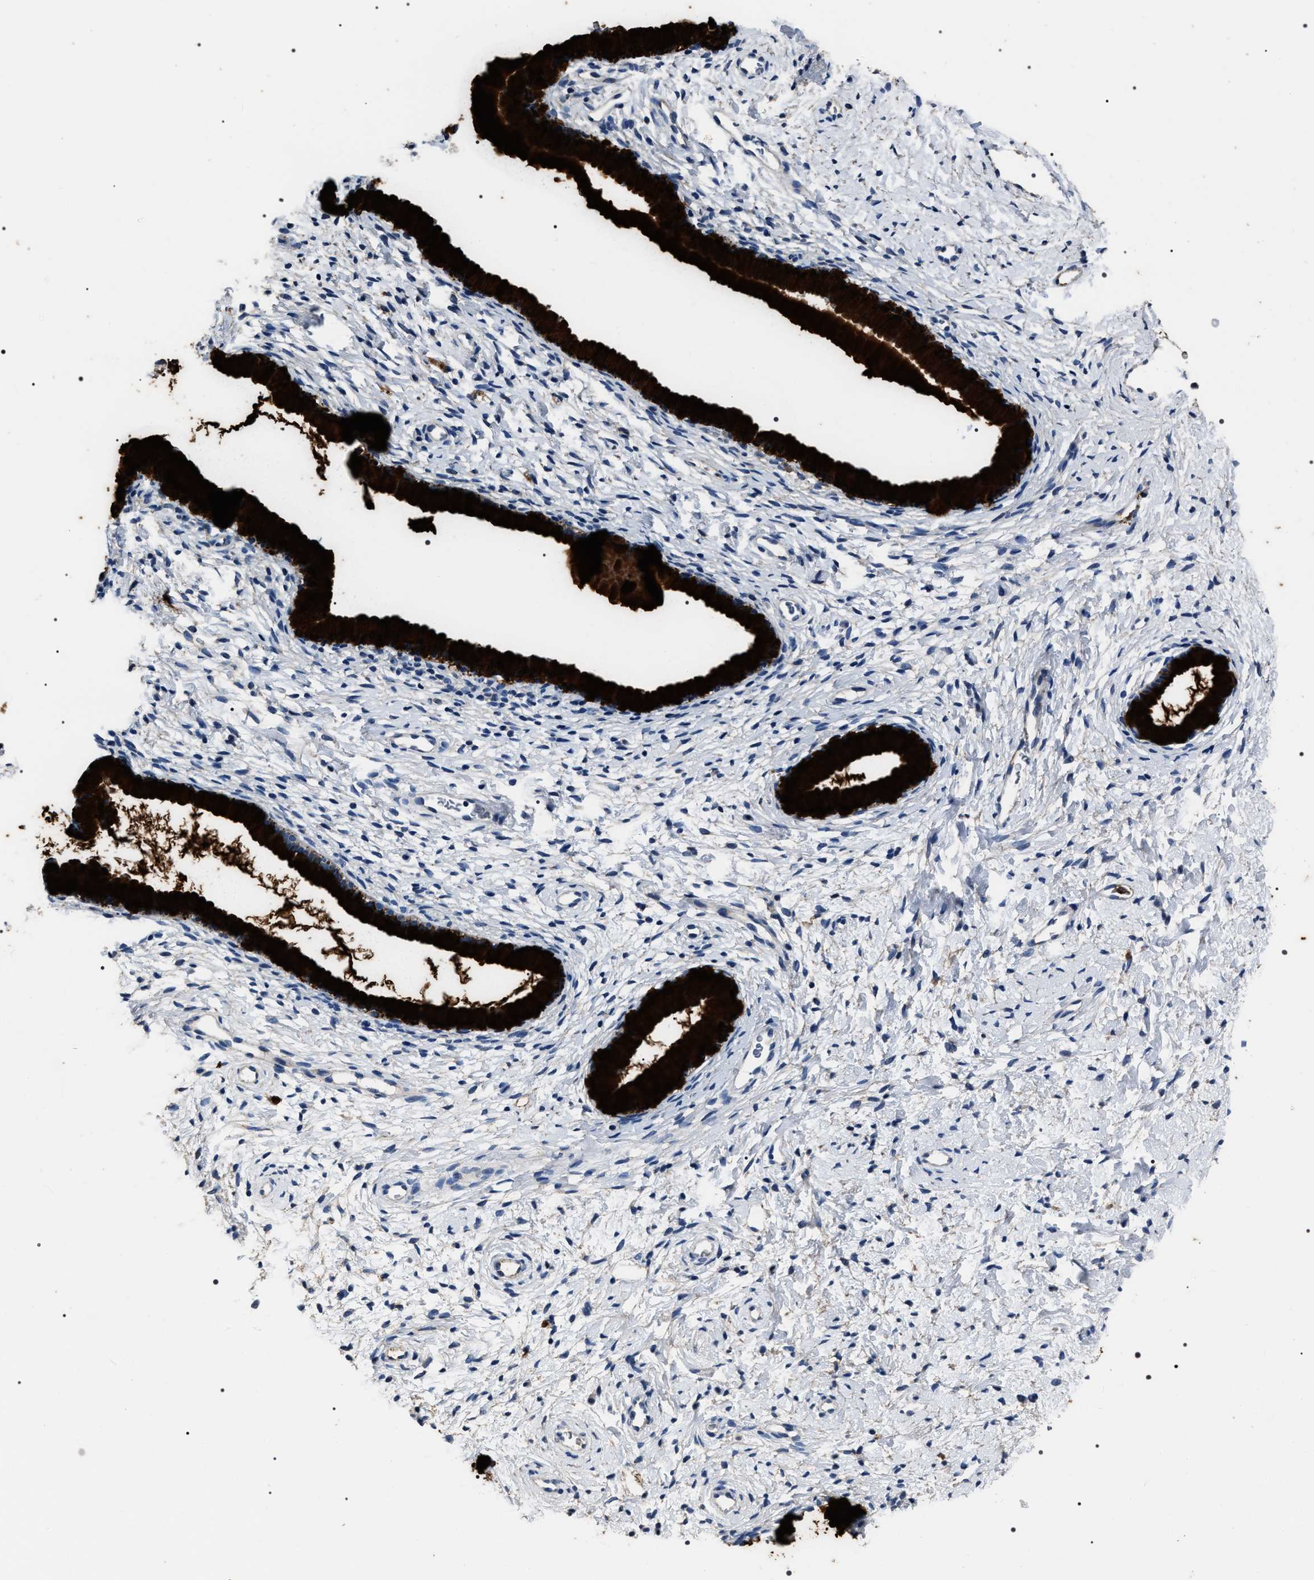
{"staining": {"intensity": "strong", "quantity": ">75%", "location": "cytoplasmic/membranous"}, "tissue": "cervix", "cell_type": "Glandular cells", "image_type": "normal", "snomed": [{"axis": "morphology", "description": "Normal tissue, NOS"}, {"axis": "topography", "description": "Cervix"}], "caption": "The micrograph exhibits a brown stain indicating the presence of a protein in the cytoplasmic/membranous of glandular cells in cervix. (Stains: DAB (3,3'-diaminobenzidine) in brown, nuclei in blue, Microscopy: brightfield microscopy at high magnification).", "gene": "TRIM54", "patient": {"sex": "female", "age": 72}}